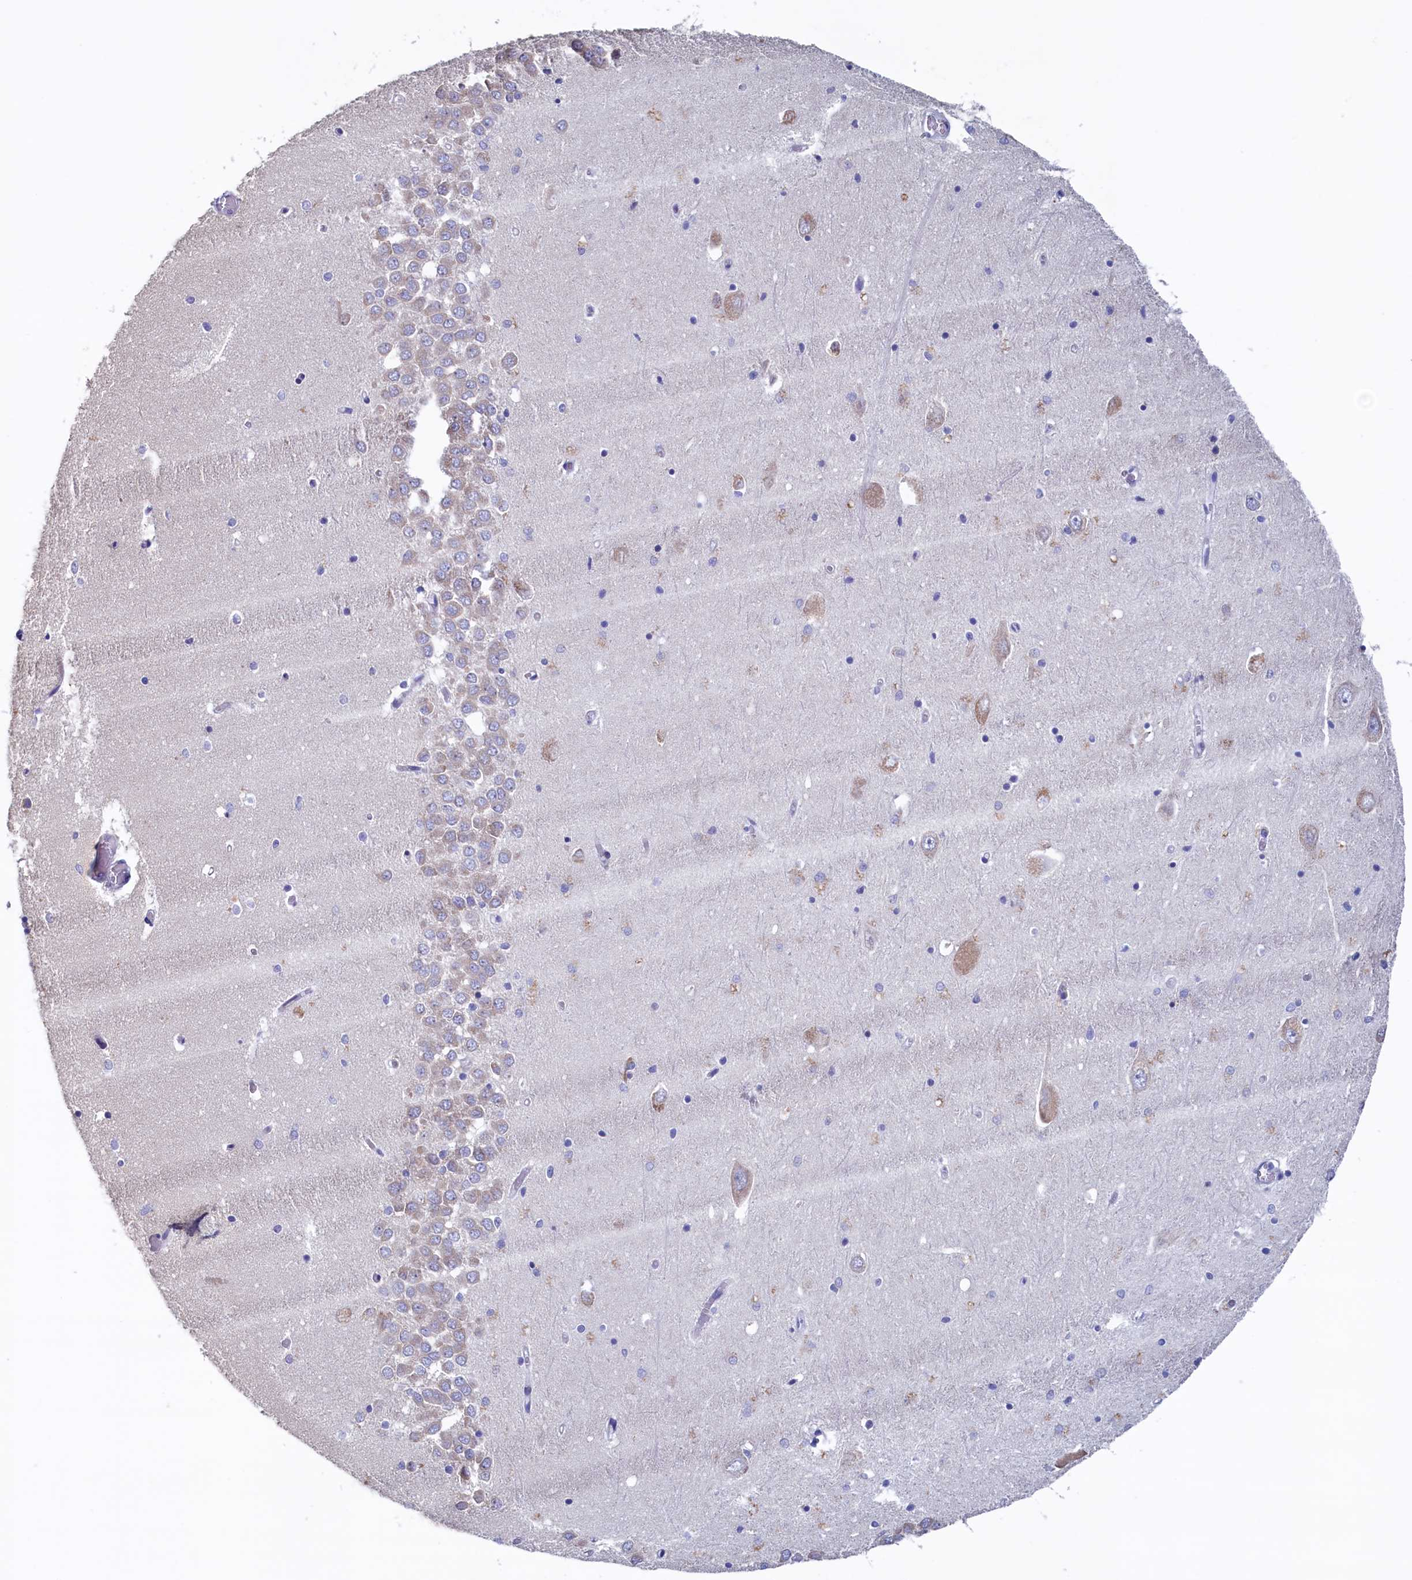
{"staining": {"intensity": "negative", "quantity": "none", "location": "none"}, "tissue": "hippocampus", "cell_type": "Glial cells", "image_type": "normal", "snomed": [{"axis": "morphology", "description": "Normal tissue, NOS"}, {"axis": "topography", "description": "Hippocampus"}], "caption": "This is an immunohistochemistry micrograph of benign hippocampus. There is no positivity in glial cells.", "gene": "CBLIF", "patient": {"sex": "male", "age": 70}}